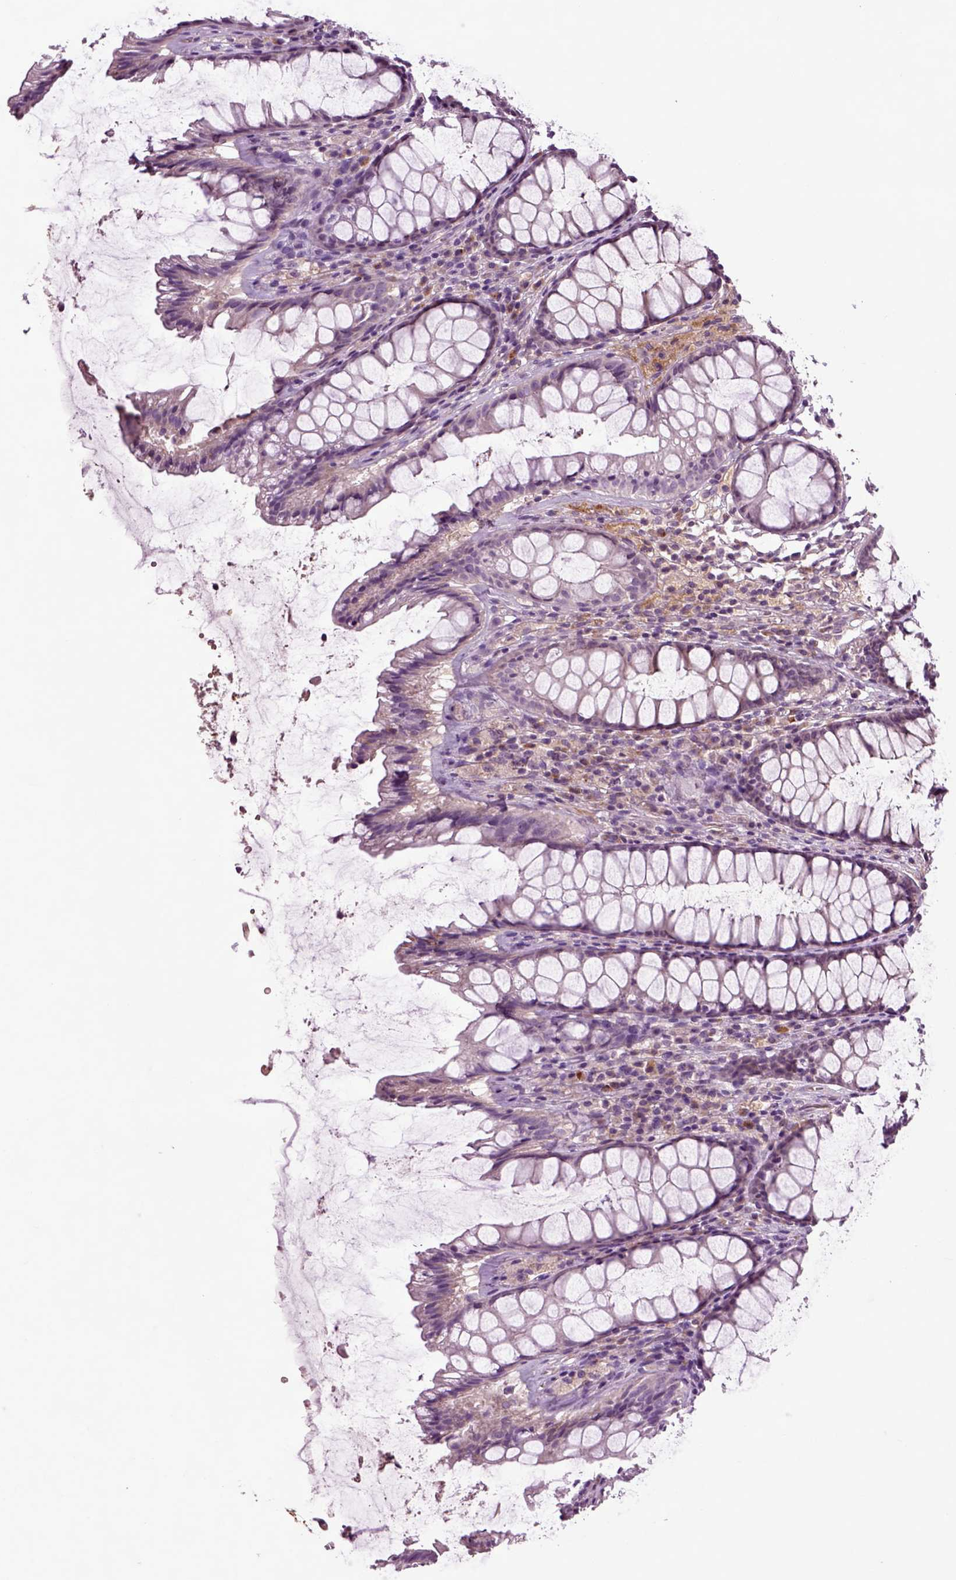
{"staining": {"intensity": "weak", "quantity": "<25%", "location": "cytoplasmic/membranous"}, "tissue": "rectum", "cell_type": "Glandular cells", "image_type": "normal", "snomed": [{"axis": "morphology", "description": "Normal tissue, NOS"}, {"axis": "topography", "description": "Rectum"}], "caption": "This is a photomicrograph of IHC staining of benign rectum, which shows no staining in glandular cells.", "gene": "SPON1", "patient": {"sex": "male", "age": 72}}